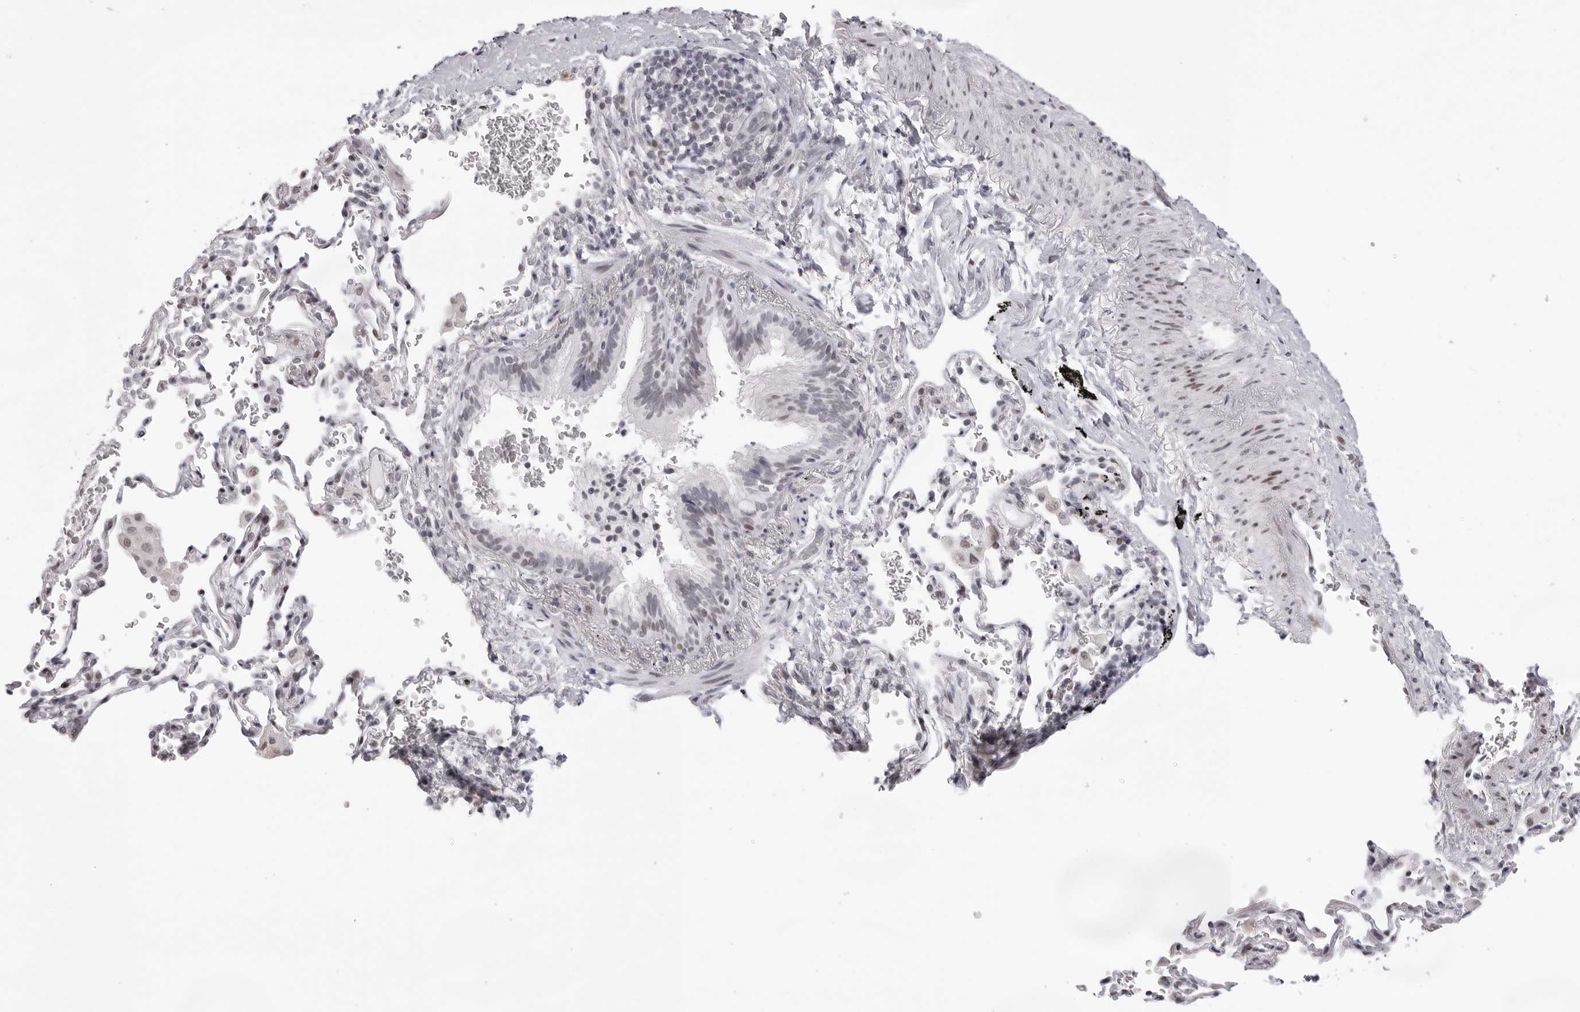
{"staining": {"intensity": "negative", "quantity": "none", "location": "none"}, "tissue": "bronchus", "cell_type": "Respiratory epithelial cells", "image_type": "normal", "snomed": [{"axis": "morphology", "description": "Normal tissue, NOS"}, {"axis": "morphology", "description": "Inflammation, NOS"}, {"axis": "topography", "description": "Bronchus"}], "caption": "This is an immunohistochemistry photomicrograph of normal bronchus. There is no expression in respiratory epithelial cells.", "gene": "MAFK", "patient": {"sex": "male", "age": 69}}